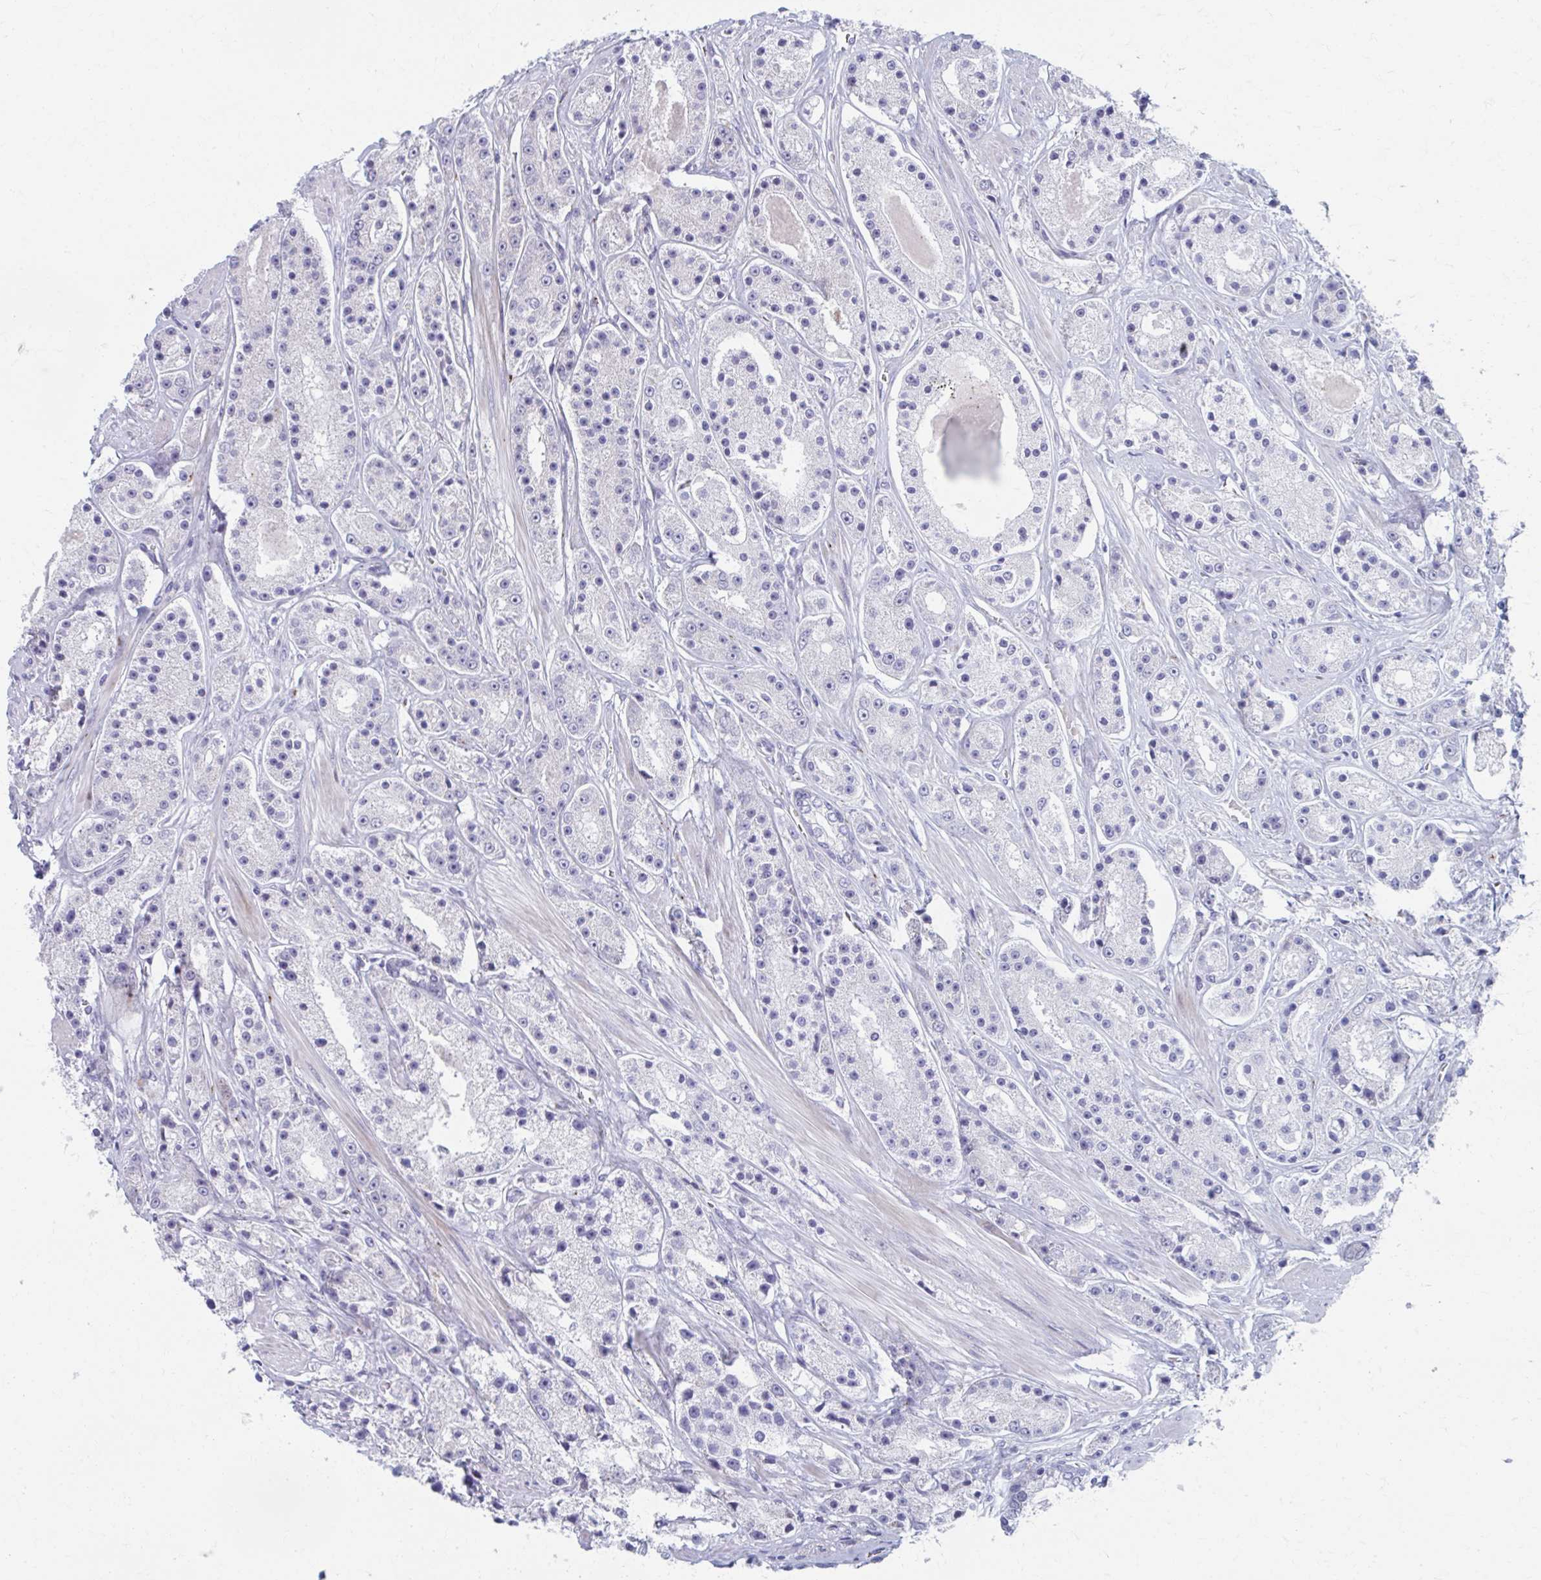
{"staining": {"intensity": "negative", "quantity": "none", "location": "none"}, "tissue": "prostate cancer", "cell_type": "Tumor cells", "image_type": "cancer", "snomed": [{"axis": "morphology", "description": "Adenocarcinoma, High grade"}, {"axis": "topography", "description": "Prostate"}], "caption": "High power microscopy micrograph of an IHC photomicrograph of prostate cancer (adenocarcinoma (high-grade)), revealing no significant expression in tumor cells.", "gene": "OLFM2", "patient": {"sex": "male", "age": 67}}